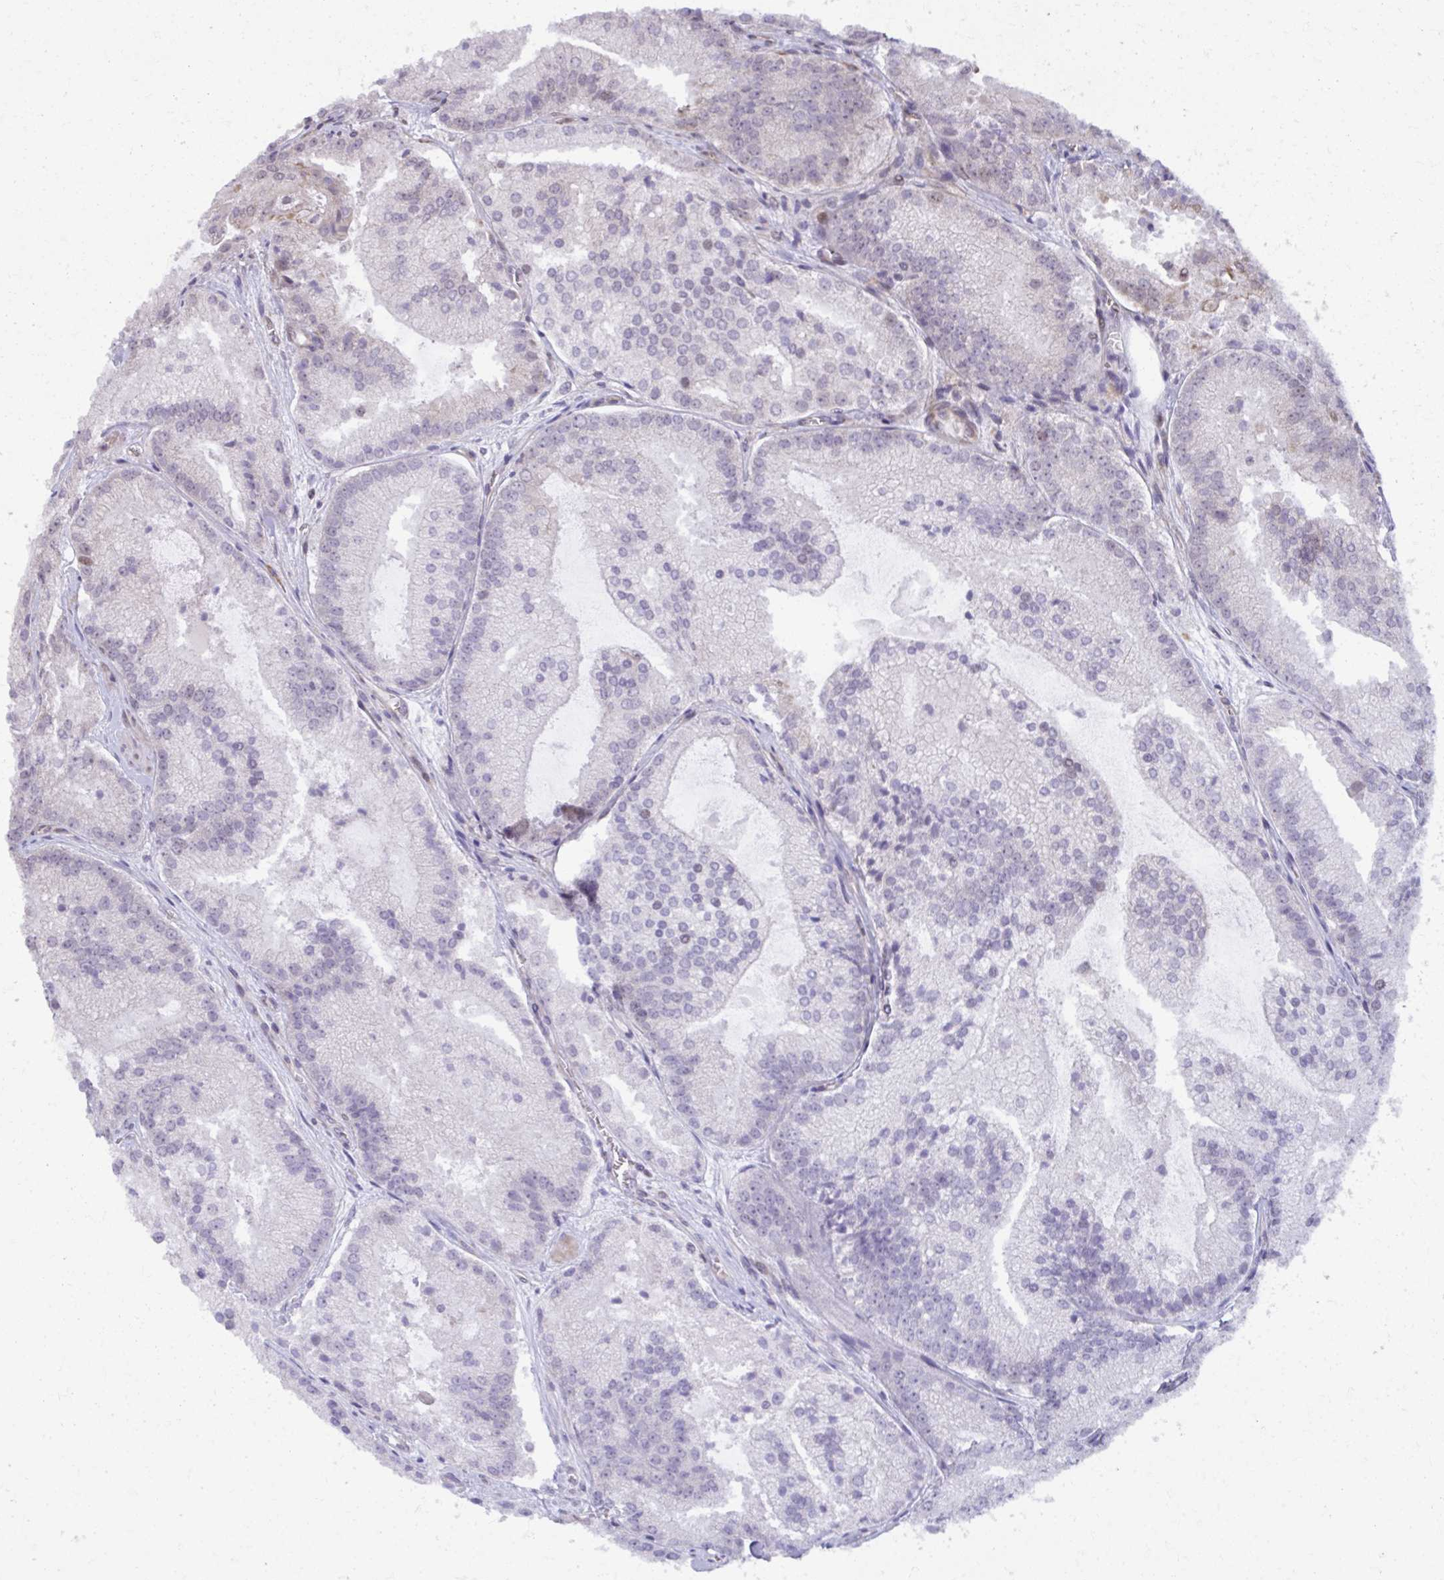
{"staining": {"intensity": "weak", "quantity": "<25%", "location": "nuclear"}, "tissue": "prostate cancer", "cell_type": "Tumor cells", "image_type": "cancer", "snomed": [{"axis": "morphology", "description": "Adenocarcinoma, High grade"}, {"axis": "topography", "description": "Prostate"}], "caption": "Prostate cancer (adenocarcinoma (high-grade)) stained for a protein using IHC demonstrates no staining tumor cells.", "gene": "MAF1", "patient": {"sex": "male", "age": 73}}